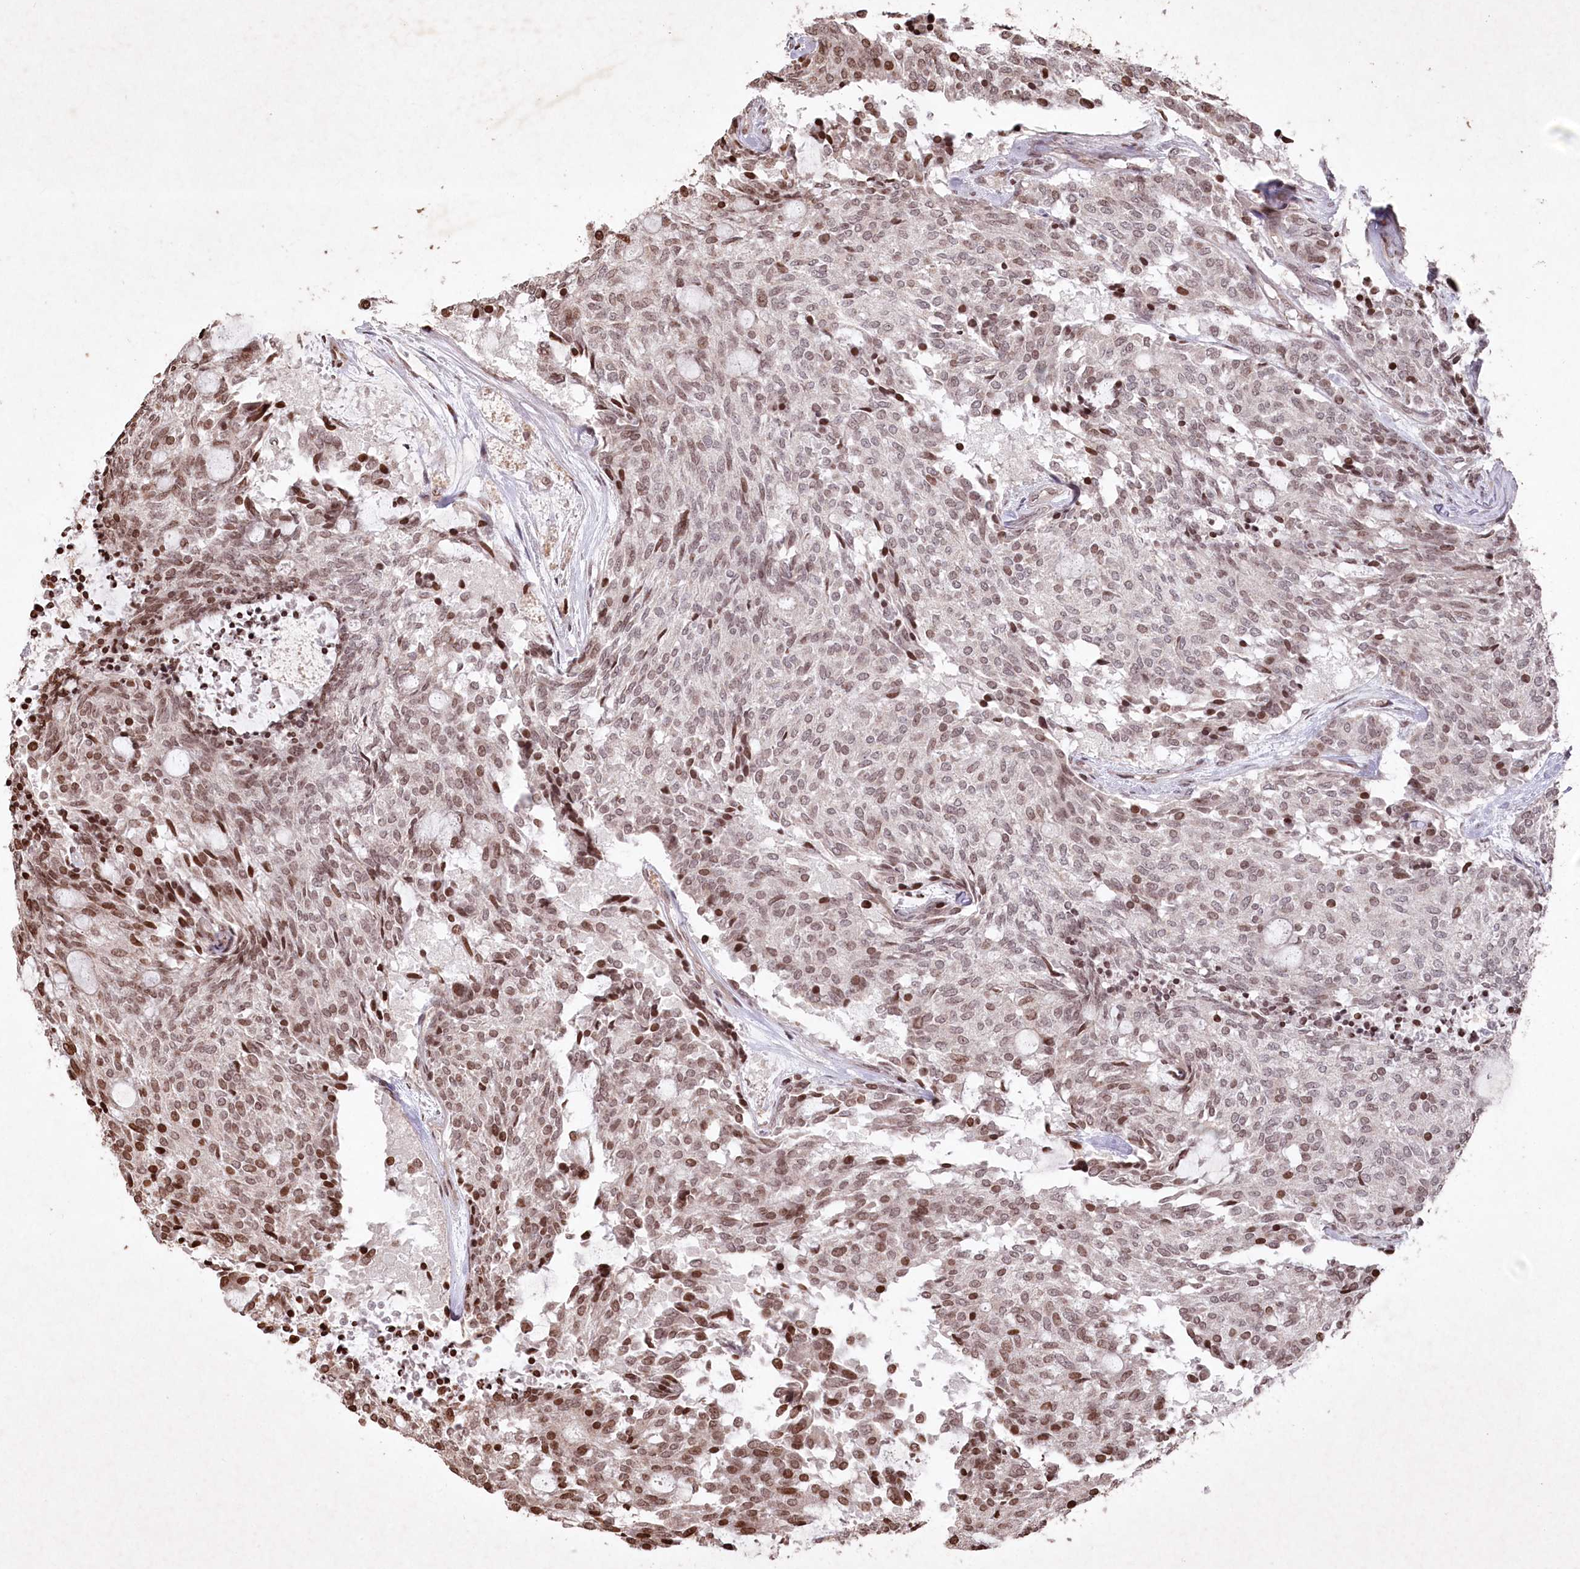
{"staining": {"intensity": "moderate", "quantity": ">75%", "location": "nuclear"}, "tissue": "carcinoid", "cell_type": "Tumor cells", "image_type": "cancer", "snomed": [{"axis": "morphology", "description": "Carcinoid, malignant, NOS"}, {"axis": "topography", "description": "Pancreas"}], "caption": "The photomicrograph exhibits staining of carcinoid, revealing moderate nuclear protein expression (brown color) within tumor cells.", "gene": "CCSER2", "patient": {"sex": "female", "age": 54}}